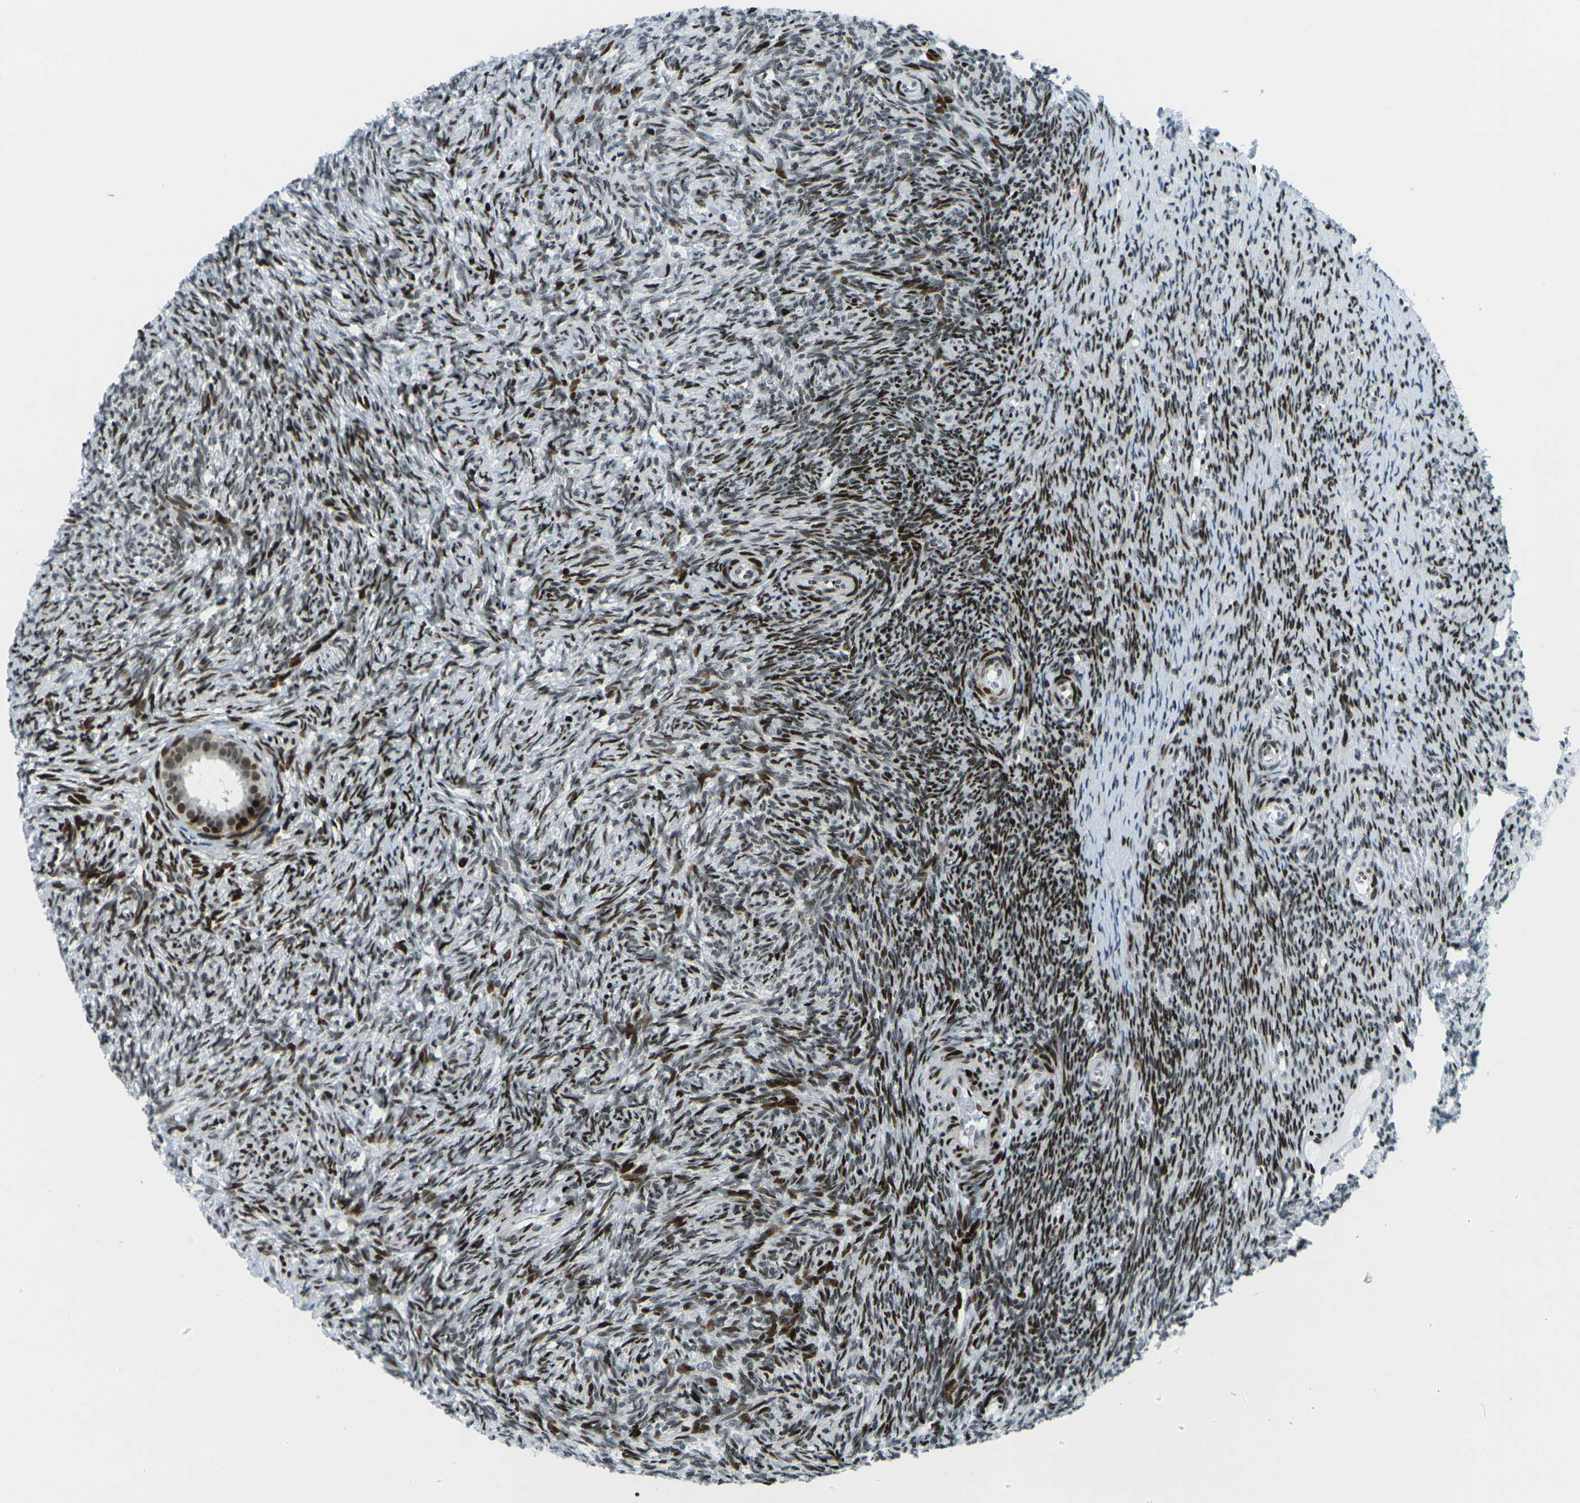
{"staining": {"intensity": "strong", "quantity": ">75%", "location": "nuclear"}, "tissue": "ovary", "cell_type": "Ovarian stroma cells", "image_type": "normal", "snomed": [{"axis": "morphology", "description": "Normal tissue, NOS"}, {"axis": "topography", "description": "Ovary"}], "caption": "A histopathology image of ovary stained for a protein shows strong nuclear brown staining in ovarian stroma cells.", "gene": "H3", "patient": {"sex": "female", "age": 41}}